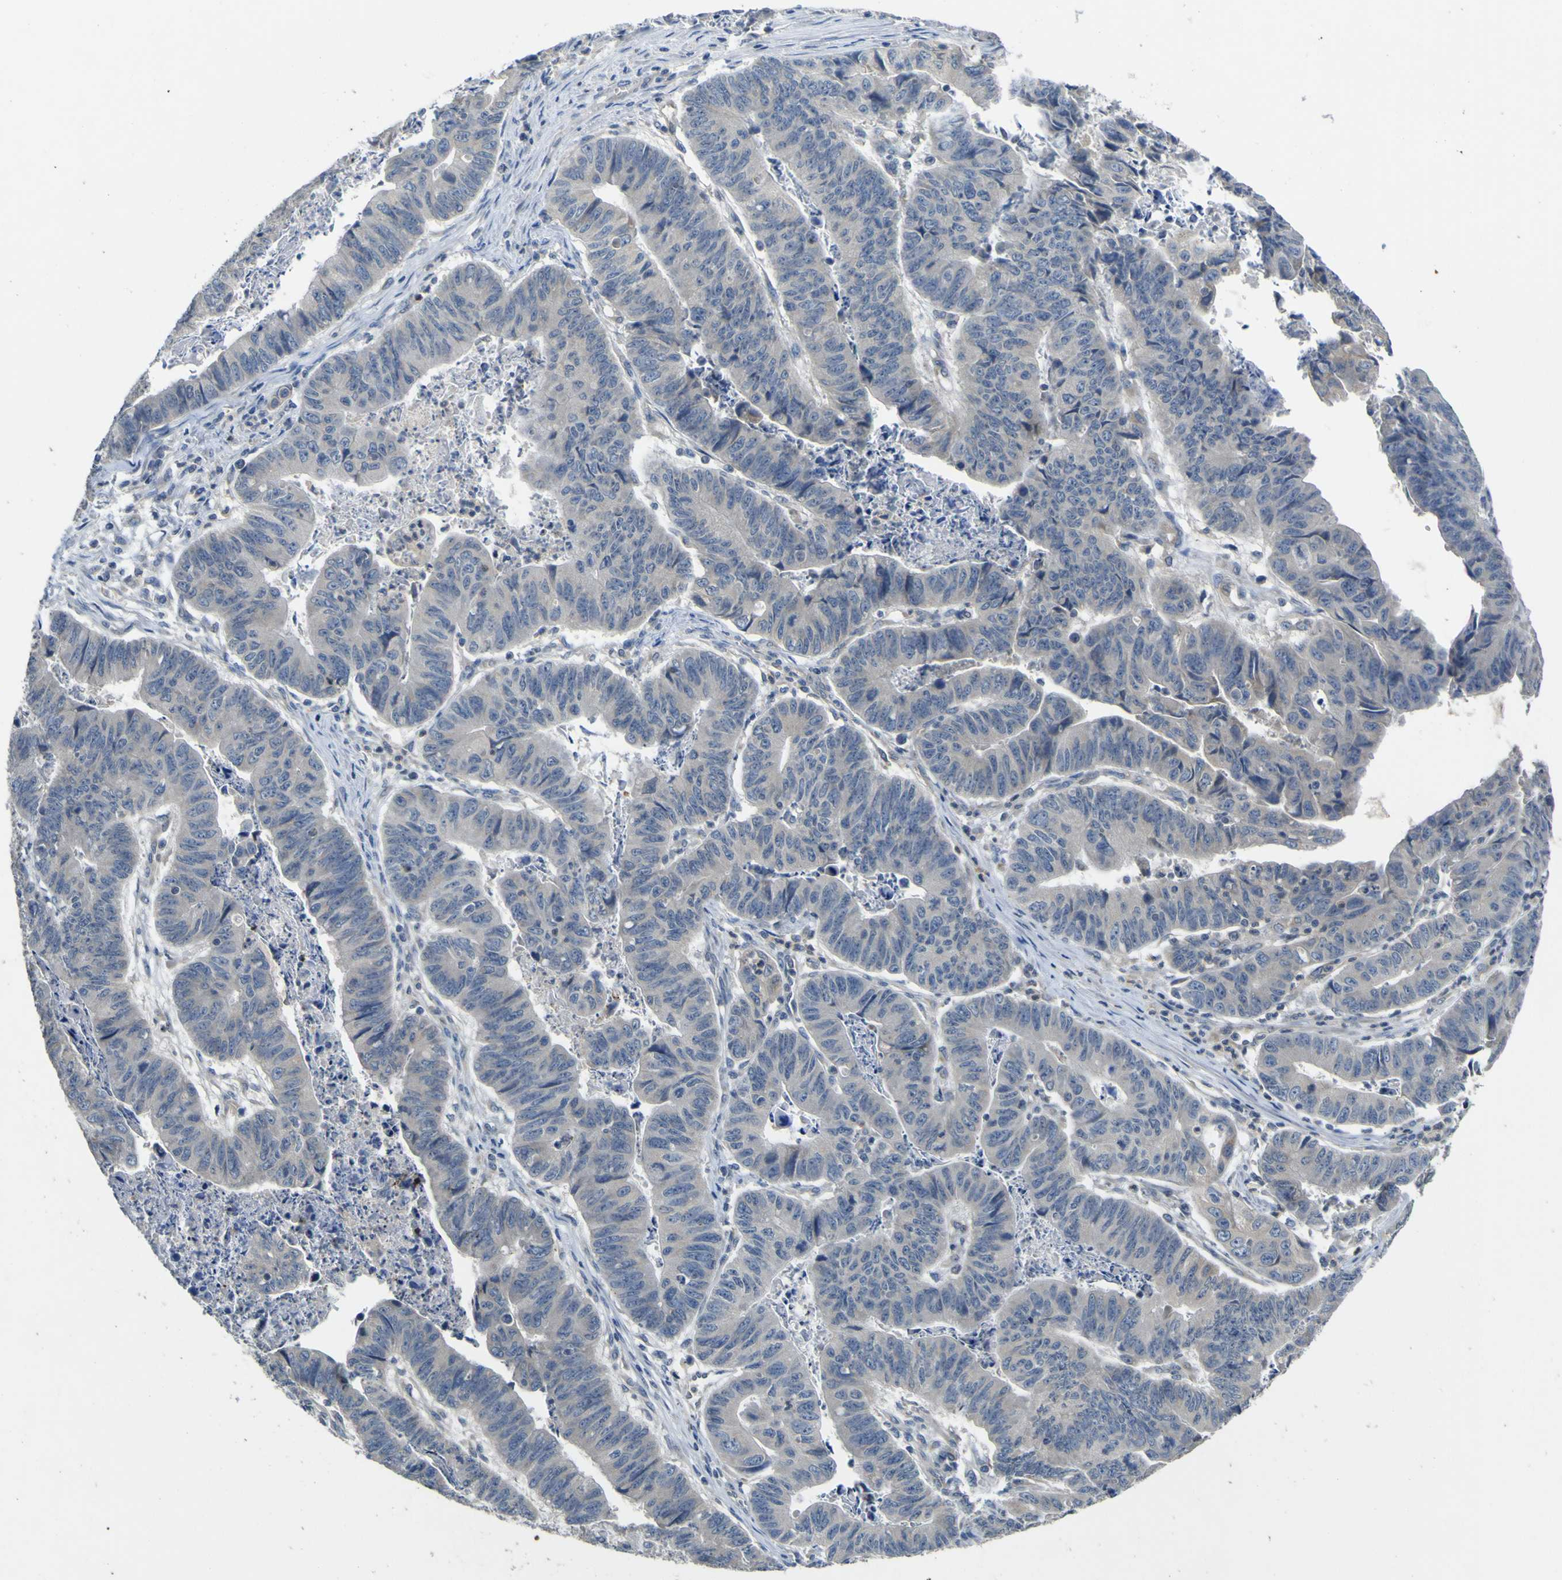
{"staining": {"intensity": "negative", "quantity": "none", "location": "none"}, "tissue": "stomach cancer", "cell_type": "Tumor cells", "image_type": "cancer", "snomed": [{"axis": "morphology", "description": "Adenocarcinoma, NOS"}, {"axis": "topography", "description": "Stomach, lower"}], "caption": "Stomach adenocarcinoma was stained to show a protein in brown. There is no significant expression in tumor cells.", "gene": "LDLR", "patient": {"sex": "male", "age": 77}}